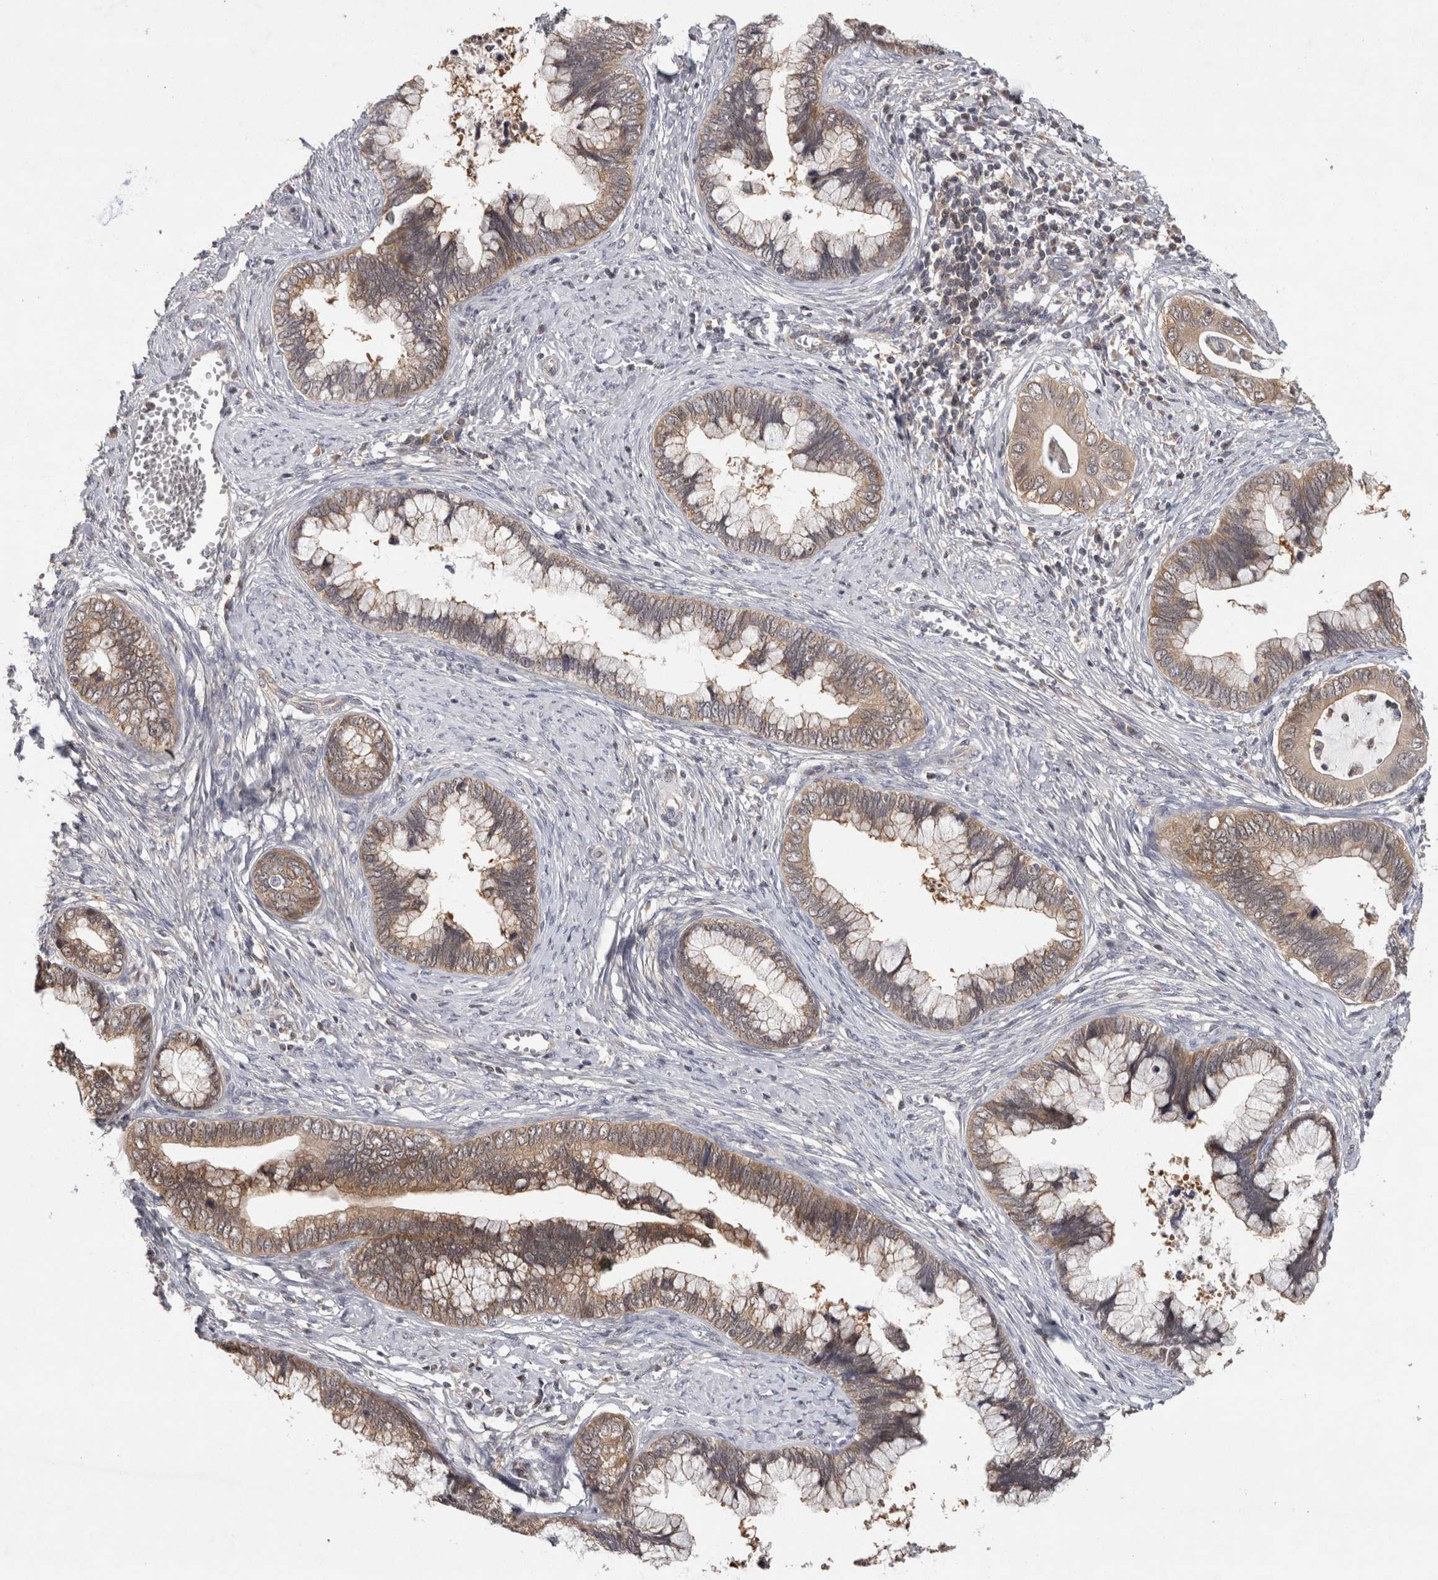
{"staining": {"intensity": "moderate", "quantity": ">75%", "location": "cytoplasmic/membranous"}, "tissue": "cervical cancer", "cell_type": "Tumor cells", "image_type": "cancer", "snomed": [{"axis": "morphology", "description": "Adenocarcinoma, NOS"}, {"axis": "topography", "description": "Cervix"}], "caption": "This photomicrograph displays cervical adenocarcinoma stained with immunohistochemistry (IHC) to label a protein in brown. The cytoplasmic/membranous of tumor cells show moderate positivity for the protein. Nuclei are counter-stained blue.", "gene": "ACAT2", "patient": {"sex": "female", "age": 44}}